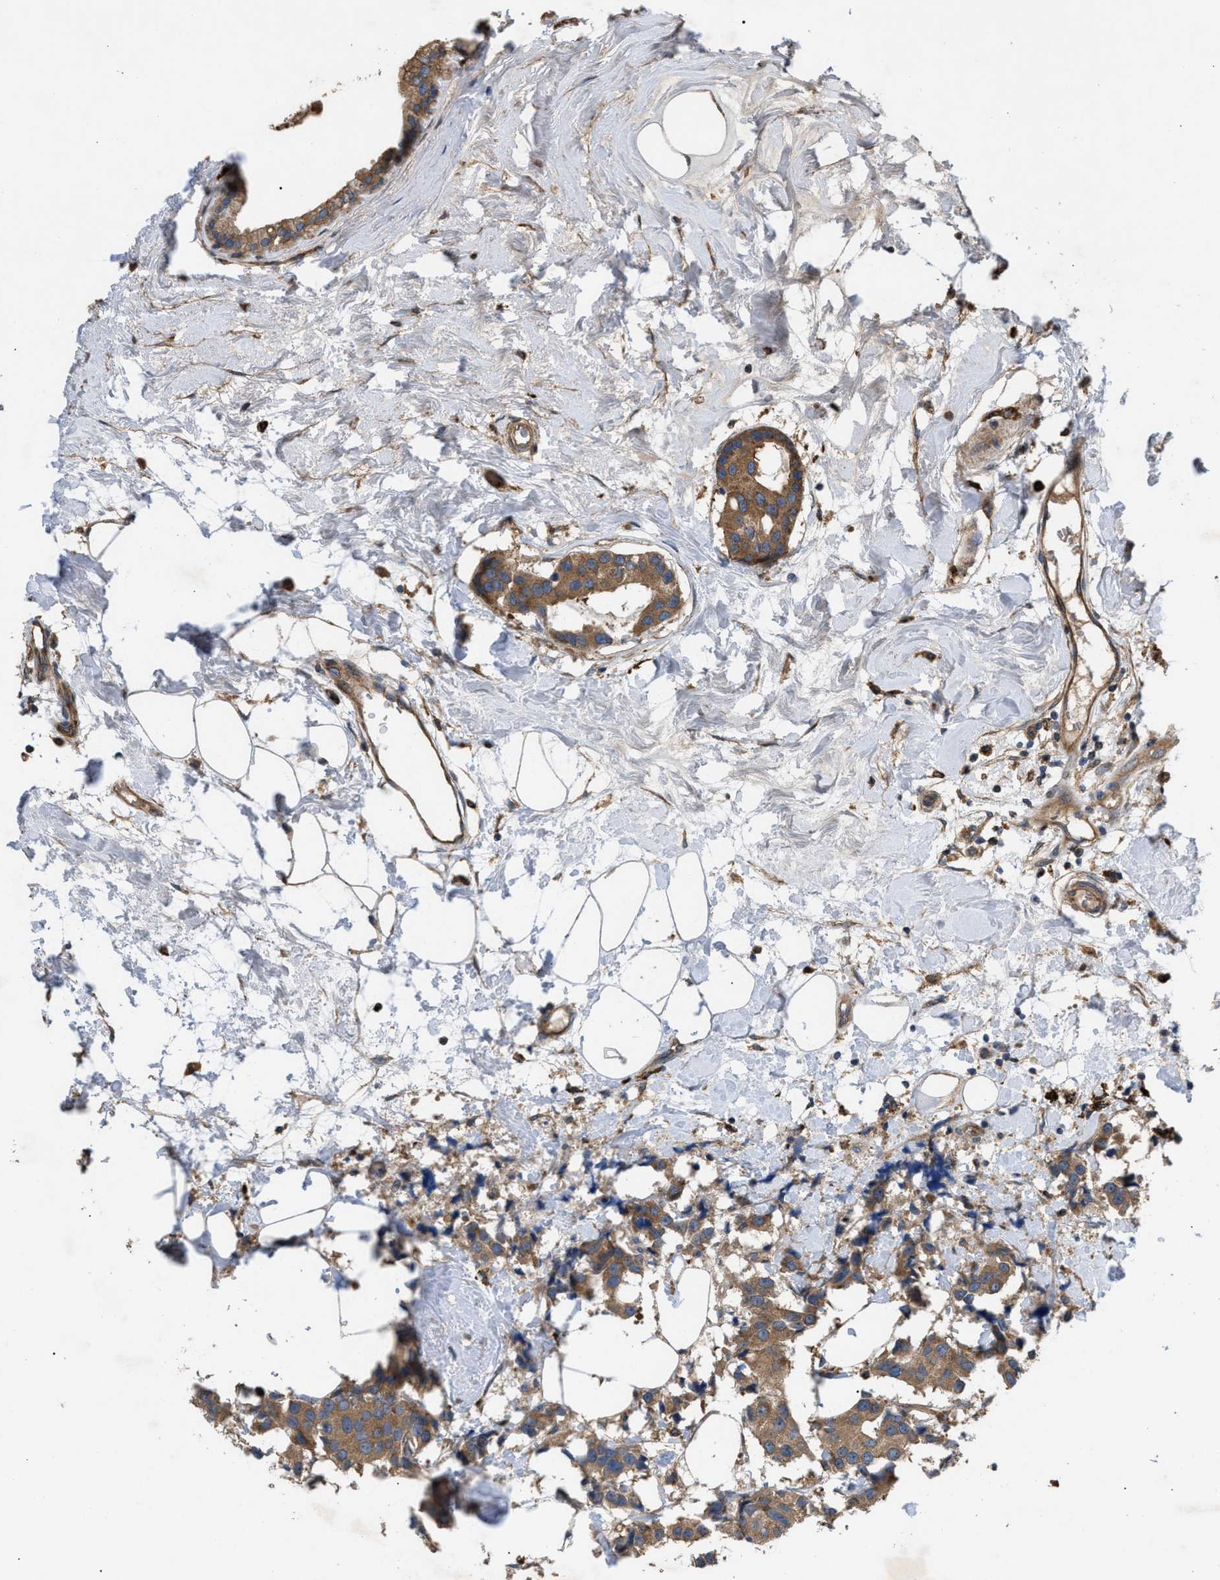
{"staining": {"intensity": "moderate", "quantity": ">75%", "location": "cytoplasmic/membranous"}, "tissue": "breast cancer", "cell_type": "Tumor cells", "image_type": "cancer", "snomed": [{"axis": "morphology", "description": "Normal tissue, NOS"}, {"axis": "morphology", "description": "Duct carcinoma"}, {"axis": "topography", "description": "Breast"}], "caption": "Immunohistochemistry (IHC) of human breast cancer (invasive ductal carcinoma) shows medium levels of moderate cytoplasmic/membranous staining in about >75% of tumor cells.", "gene": "GCC1", "patient": {"sex": "female", "age": 39}}